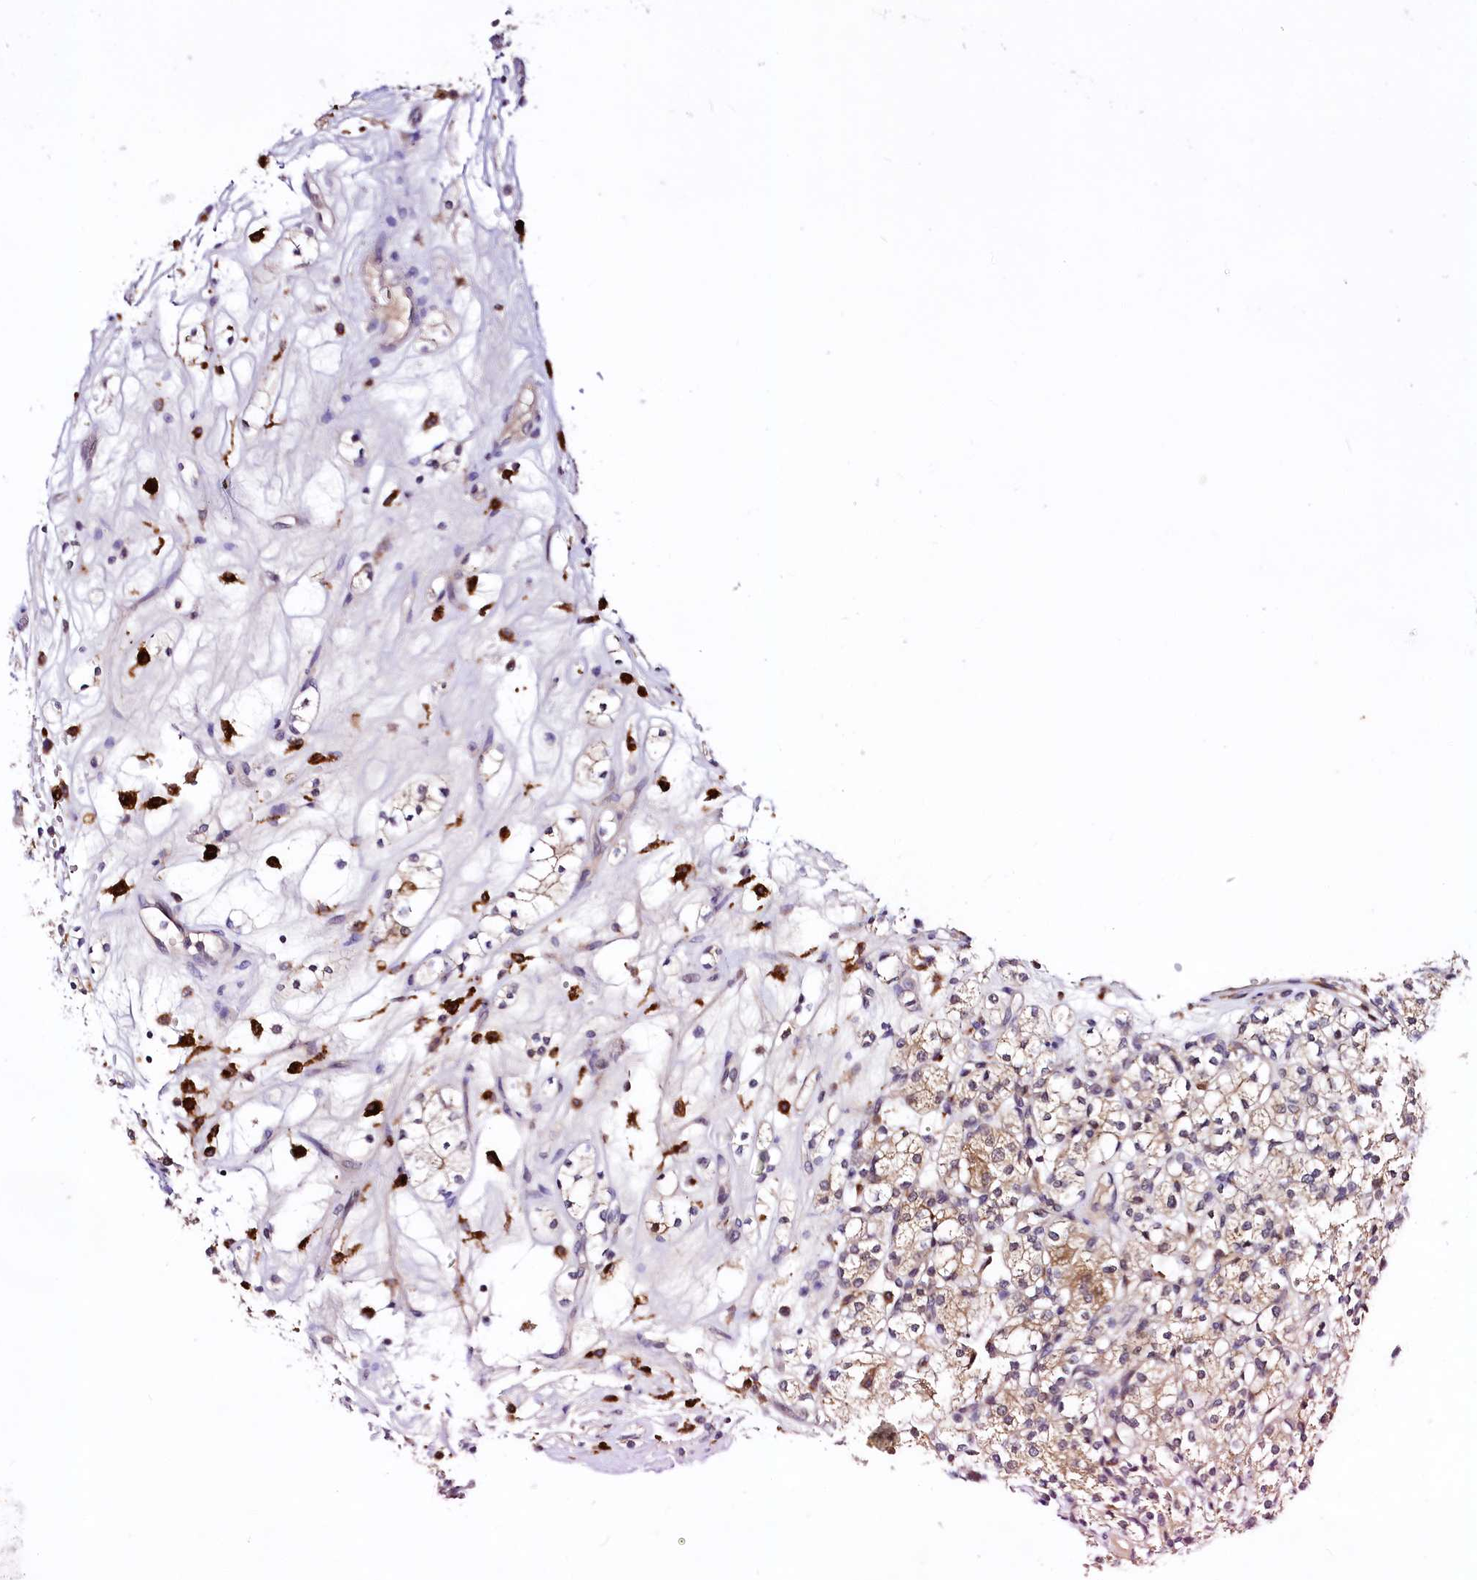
{"staining": {"intensity": "moderate", "quantity": "25%-75%", "location": "cytoplasmic/membranous"}, "tissue": "renal cancer", "cell_type": "Tumor cells", "image_type": "cancer", "snomed": [{"axis": "morphology", "description": "Adenocarcinoma, NOS"}, {"axis": "topography", "description": "Kidney"}], "caption": "IHC (DAB) staining of human renal cancer demonstrates moderate cytoplasmic/membranous protein positivity in about 25%-75% of tumor cells. (Brightfield microscopy of DAB IHC at high magnification).", "gene": "UBE3A", "patient": {"sex": "male", "age": 77}}